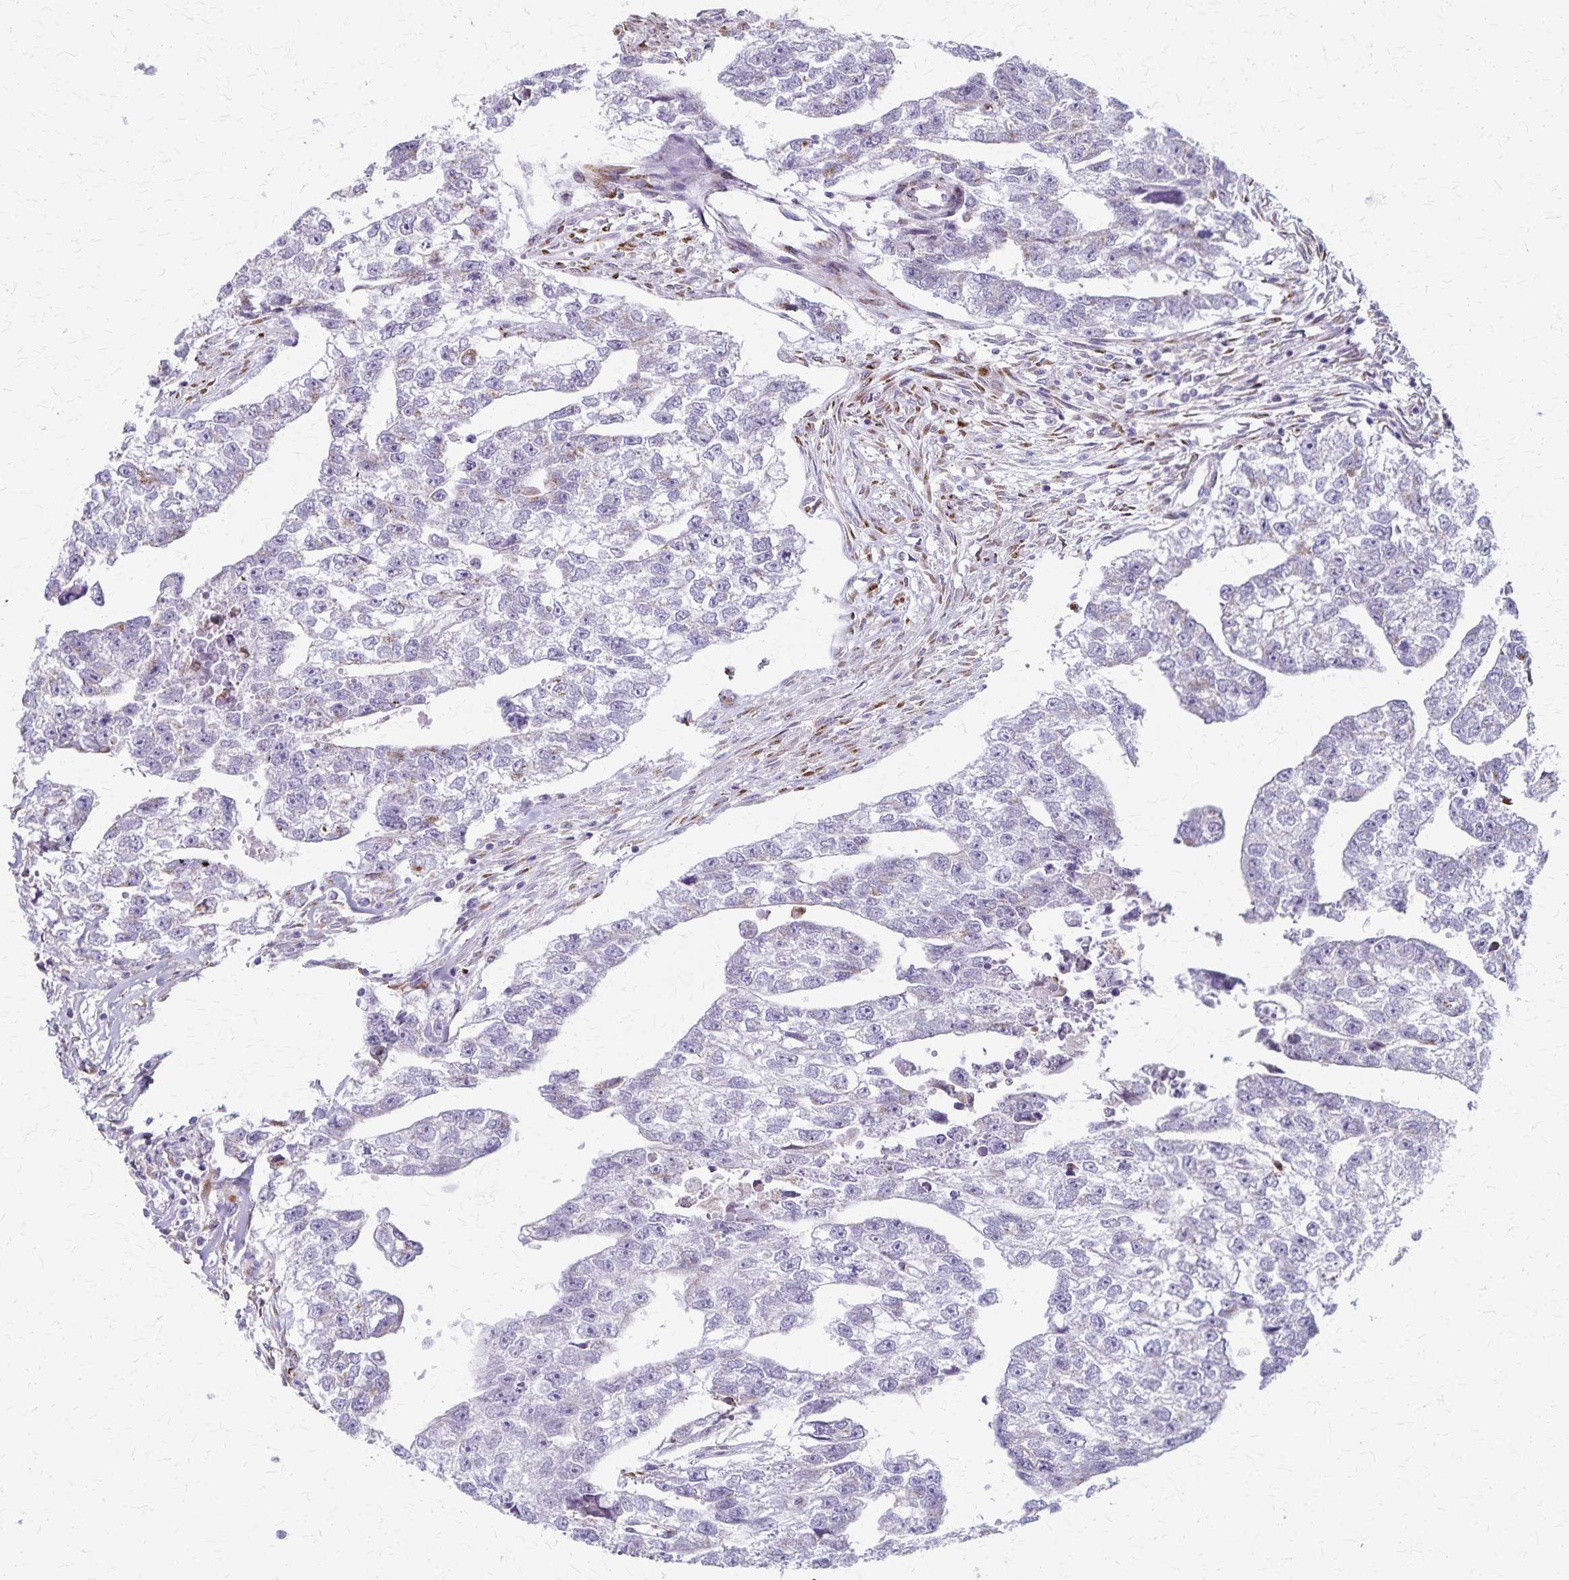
{"staining": {"intensity": "negative", "quantity": "none", "location": "none"}, "tissue": "testis cancer", "cell_type": "Tumor cells", "image_type": "cancer", "snomed": [{"axis": "morphology", "description": "Carcinoma, Embryonal, NOS"}, {"axis": "morphology", "description": "Teratoma, malignant, NOS"}, {"axis": "topography", "description": "Testis"}], "caption": "Immunohistochemistry (IHC) of testis cancer (embryonal carcinoma) reveals no staining in tumor cells. (DAB (3,3'-diaminobenzidine) IHC with hematoxylin counter stain).", "gene": "MCFD2", "patient": {"sex": "male", "age": 44}}